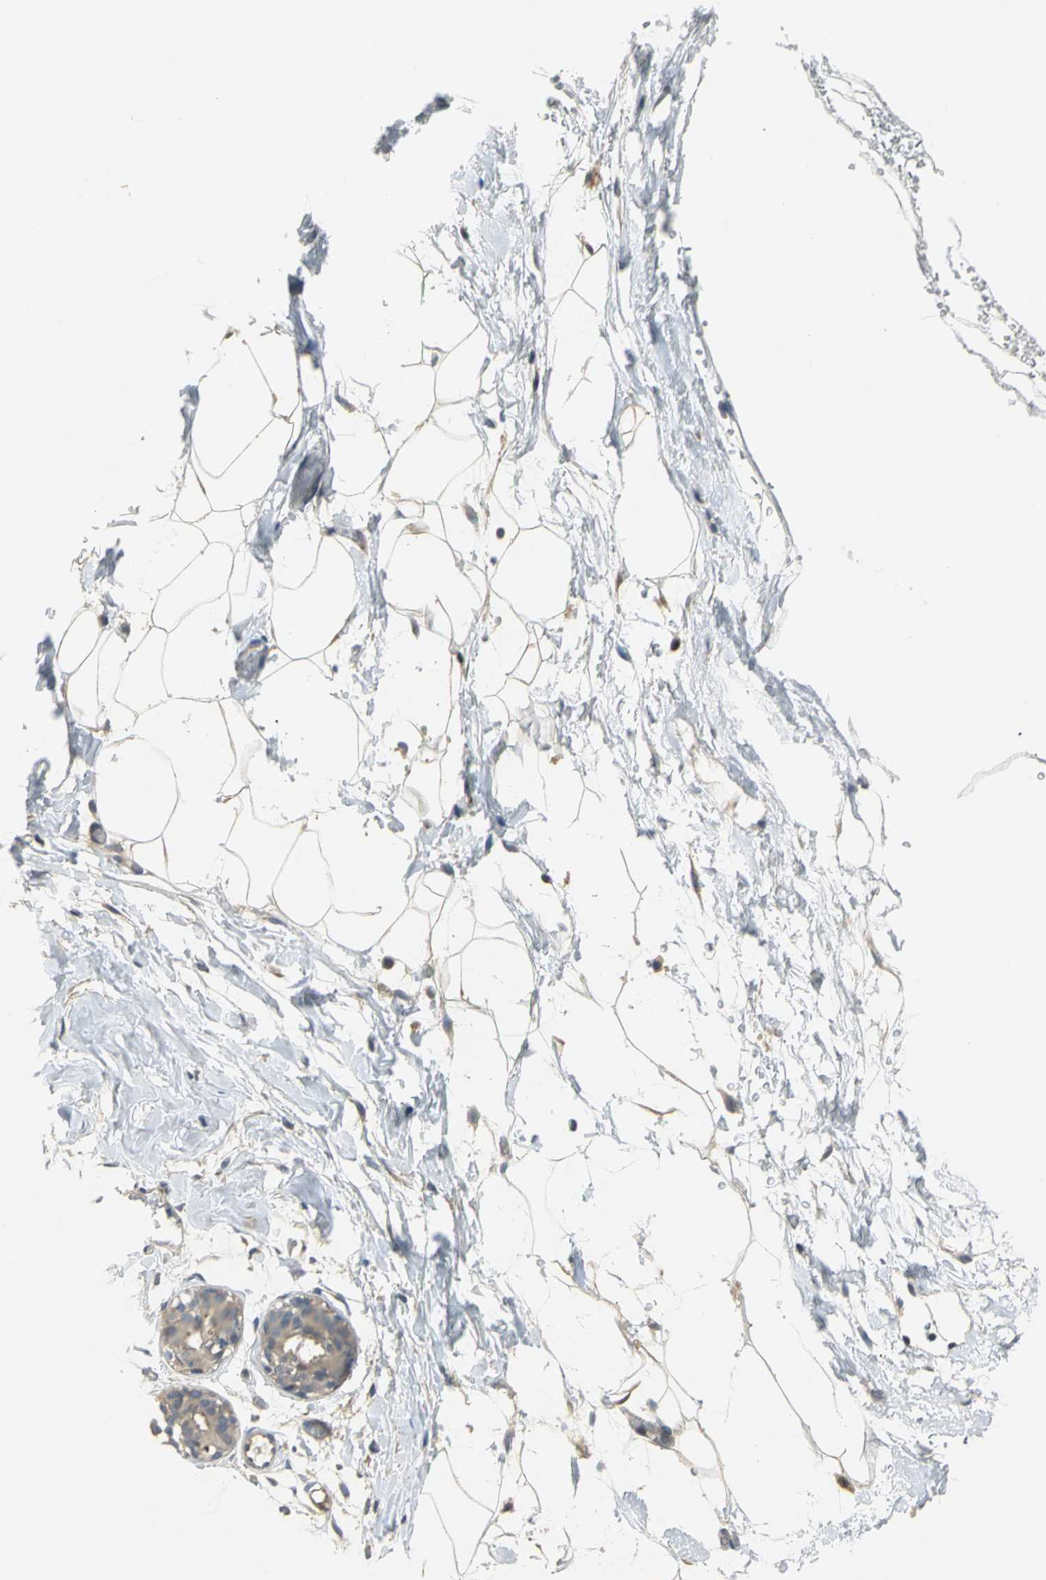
{"staining": {"intensity": "weak", "quantity": ">75%", "location": "cytoplasmic/membranous"}, "tissue": "adipose tissue", "cell_type": "Adipocytes", "image_type": "normal", "snomed": [{"axis": "morphology", "description": "Normal tissue, NOS"}, {"axis": "topography", "description": "Breast"}, {"axis": "topography", "description": "Soft tissue"}], "caption": "Approximately >75% of adipocytes in normal adipose tissue display weak cytoplasmic/membranous protein expression as visualized by brown immunohistochemical staining.", "gene": "IL17RB", "patient": {"sex": "female", "age": 25}}